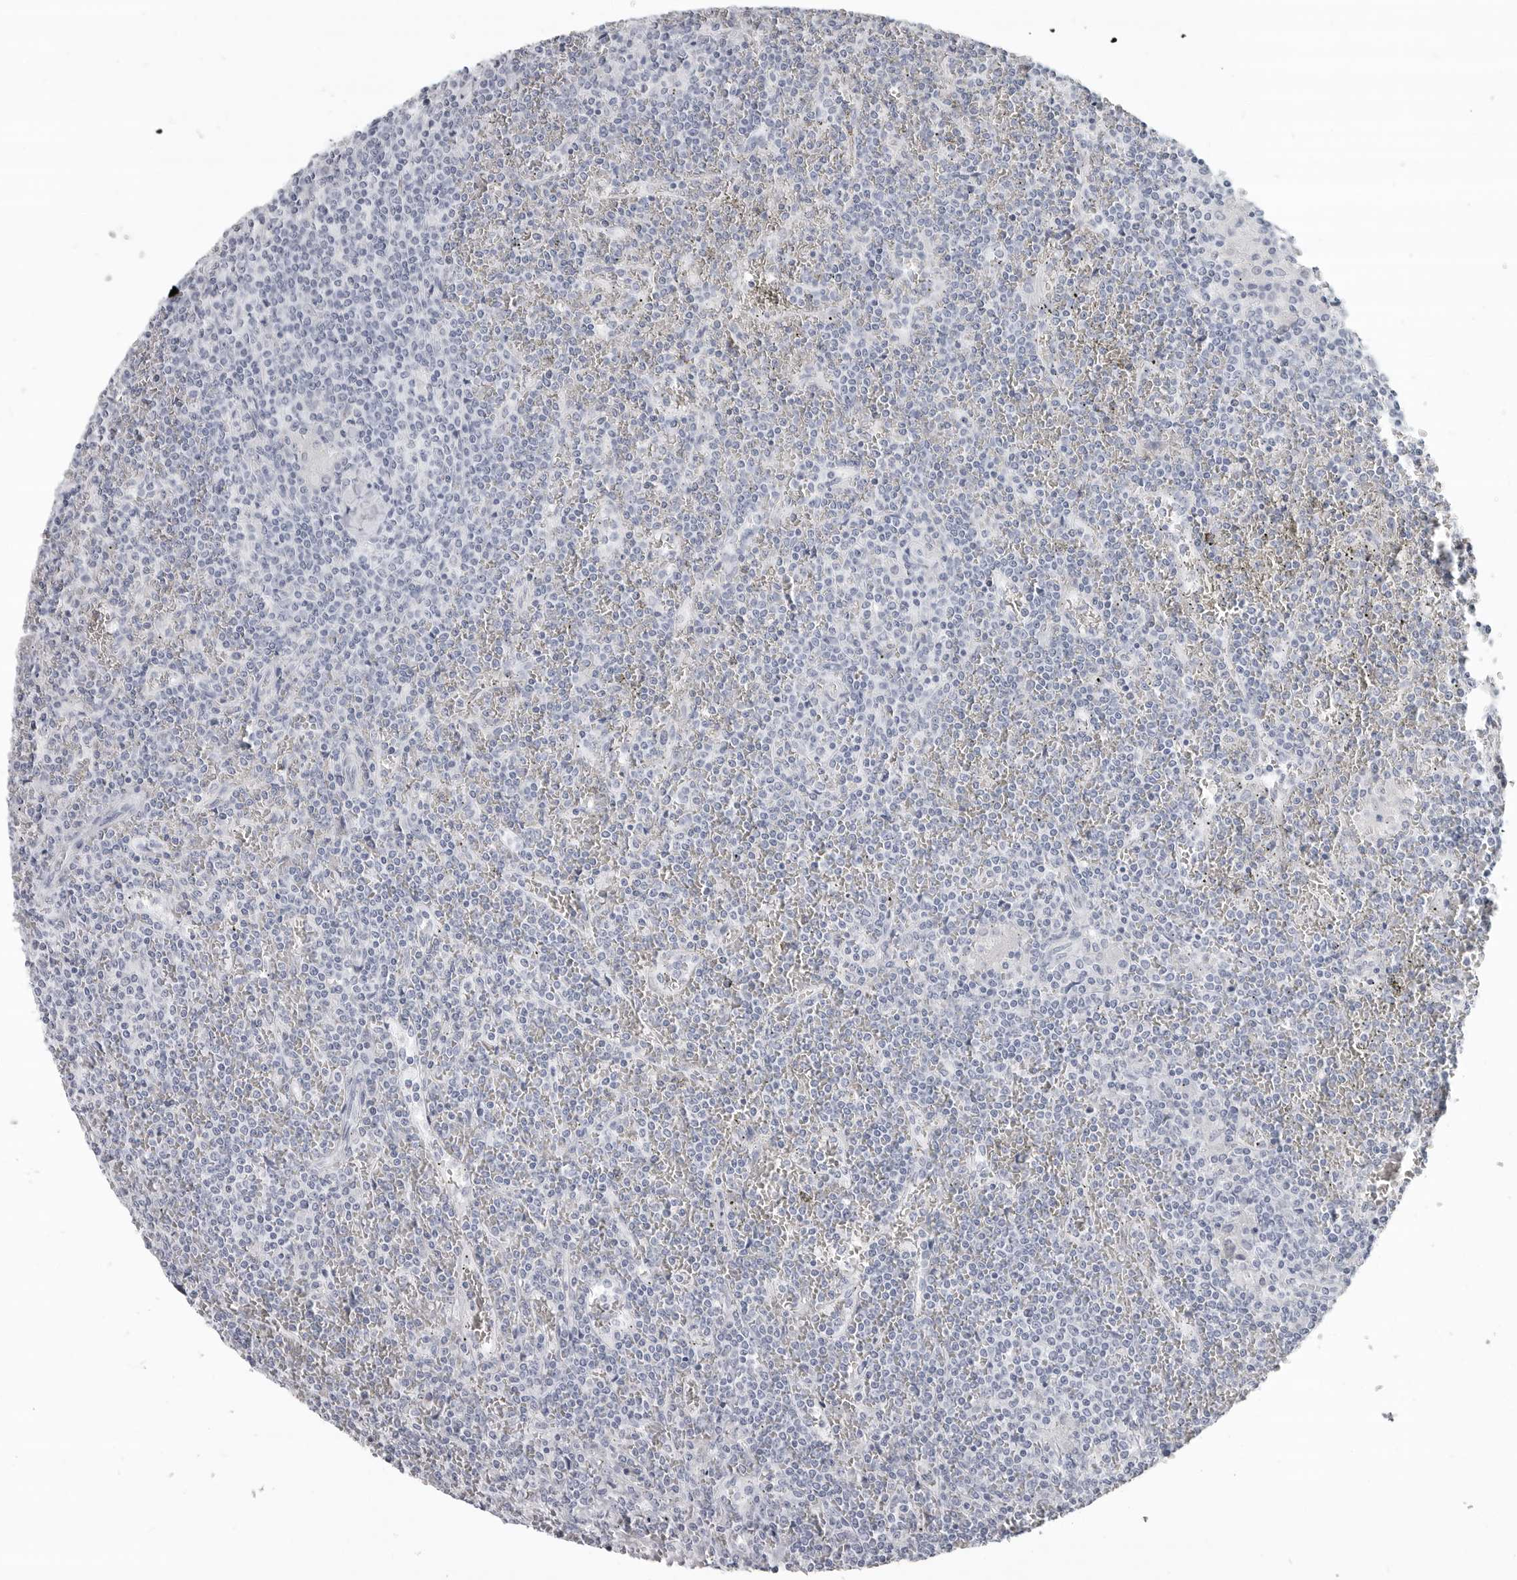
{"staining": {"intensity": "negative", "quantity": "none", "location": "none"}, "tissue": "lymphoma", "cell_type": "Tumor cells", "image_type": "cancer", "snomed": [{"axis": "morphology", "description": "Malignant lymphoma, non-Hodgkin's type, Low grade"}, {"axis": "topography", "description": "Spleen"}], "caption": "The immunohistochemistry (IHC) image has no significant positivity in tumor cells of lymphoma tissue. Nuclei are stained in blue.", "gene": "LY6D", "patient": {"sex": "female", "age": 19}}